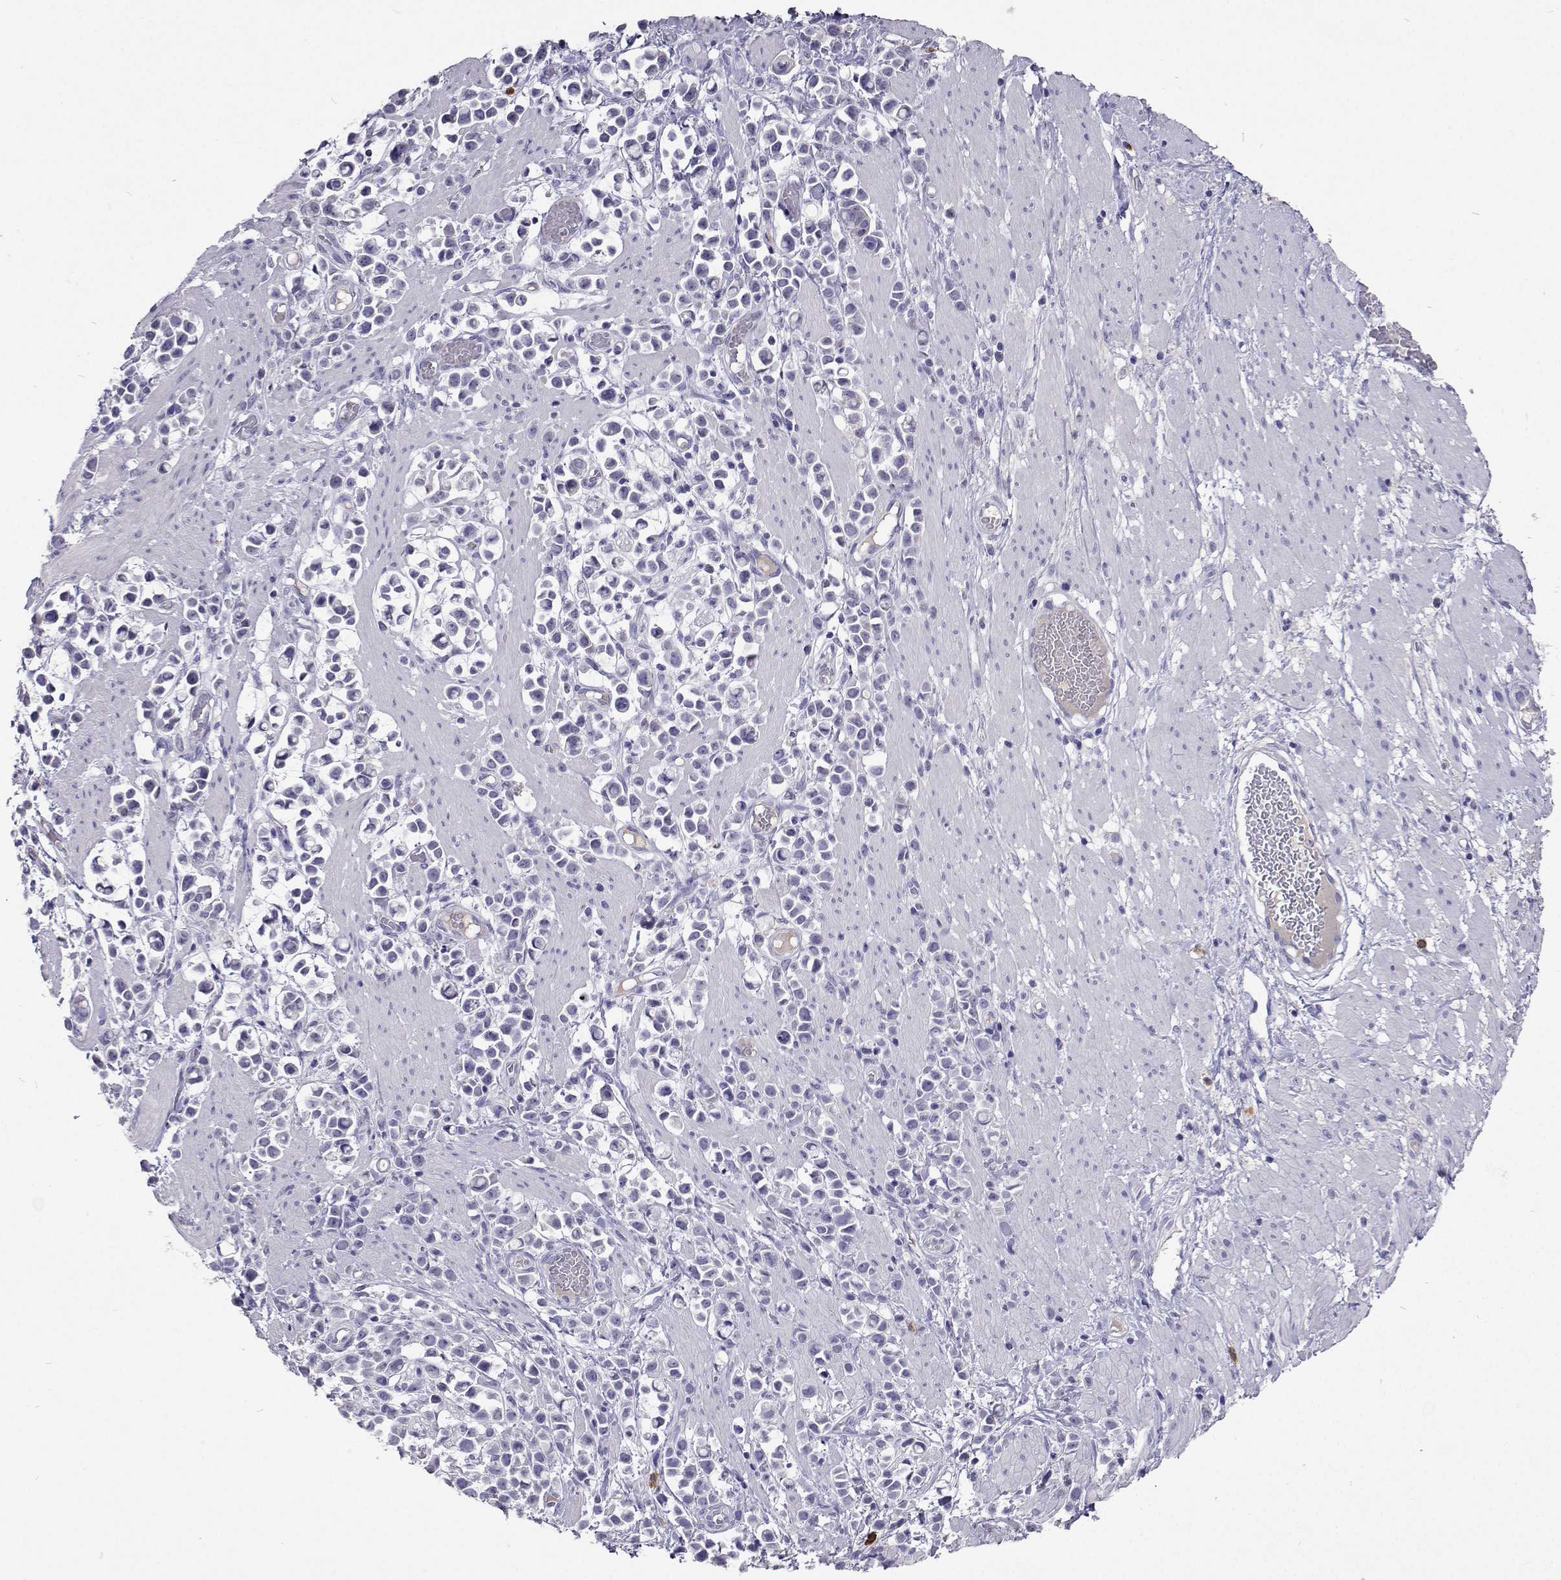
{"staining": {"intensity": "negative", "quantity": "none", "location": "none"}, "tissue": "stomach cancer", "cell_type": "Tumor cells", "image_type": "cancer", "snomed": [{"axis": "morphology", "description": "Adenocarcinoma, NOS"}, {"axis": "topography", "description": "Stomach"}], "caption": "Photomicrograph shows no significant protein positivity in tumor cells of stomach adenocarcinoma.", "gene": "CFAP44", "patient": {"sex": "male", "age": 82}}